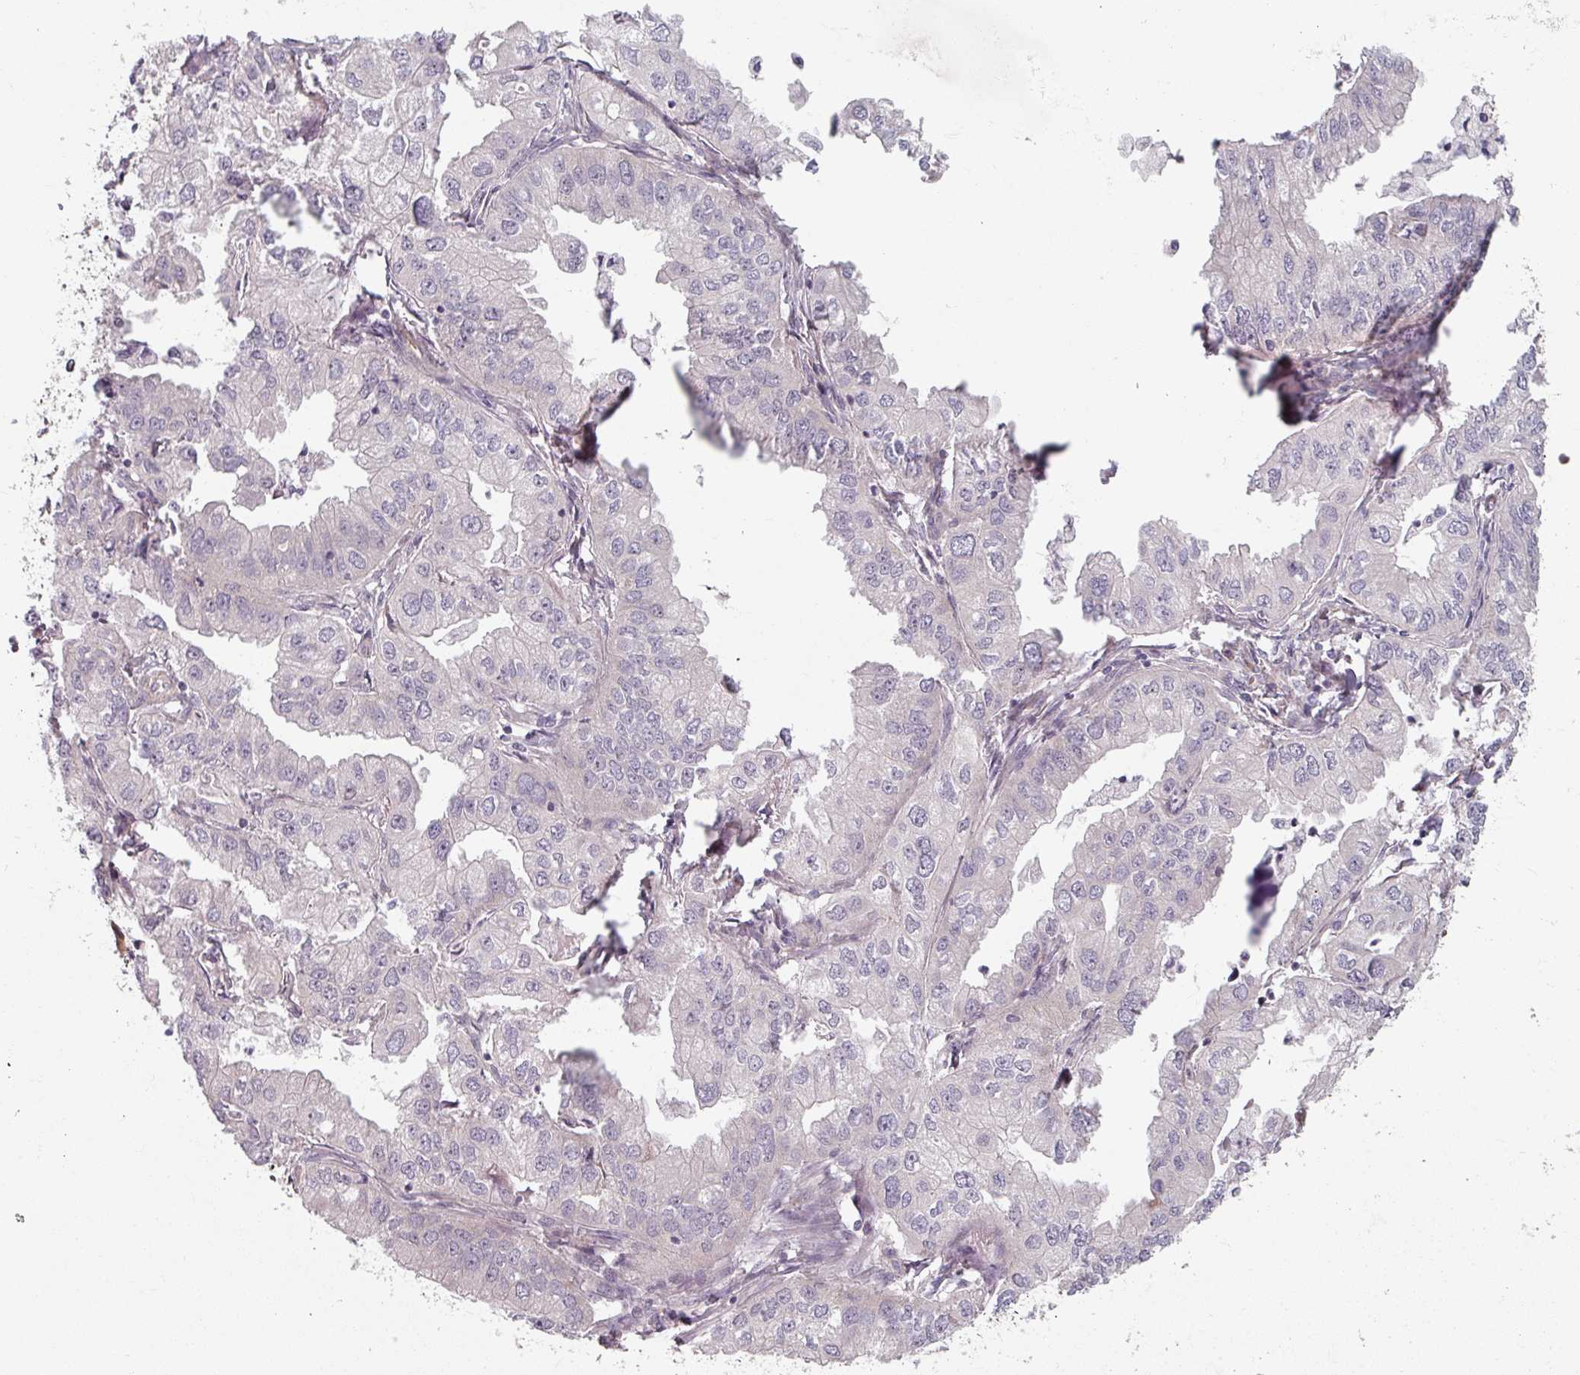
{"staining": {"intensity": "negative", "quantity": "none", "location": "none"}, "tissue": "lung cancer", "cell_type": "Tumor cells", "image_type": "cancer", "snomed": [{"axis": "morphology", "description": "Adenocarcinoma, NOS"}, {"axis": "topography", "description": "Lung"}], "caption": "Tumor cells show no significant positivity in lung cancer (adenocarcinoma). (Stains: DAB immunohistochemistry with hematoxylin counter stain, Microscopy: brightfield microscopy at high magnification).", "gene": "C4BPB", "patient": {"sex": "male", "age": 48}}